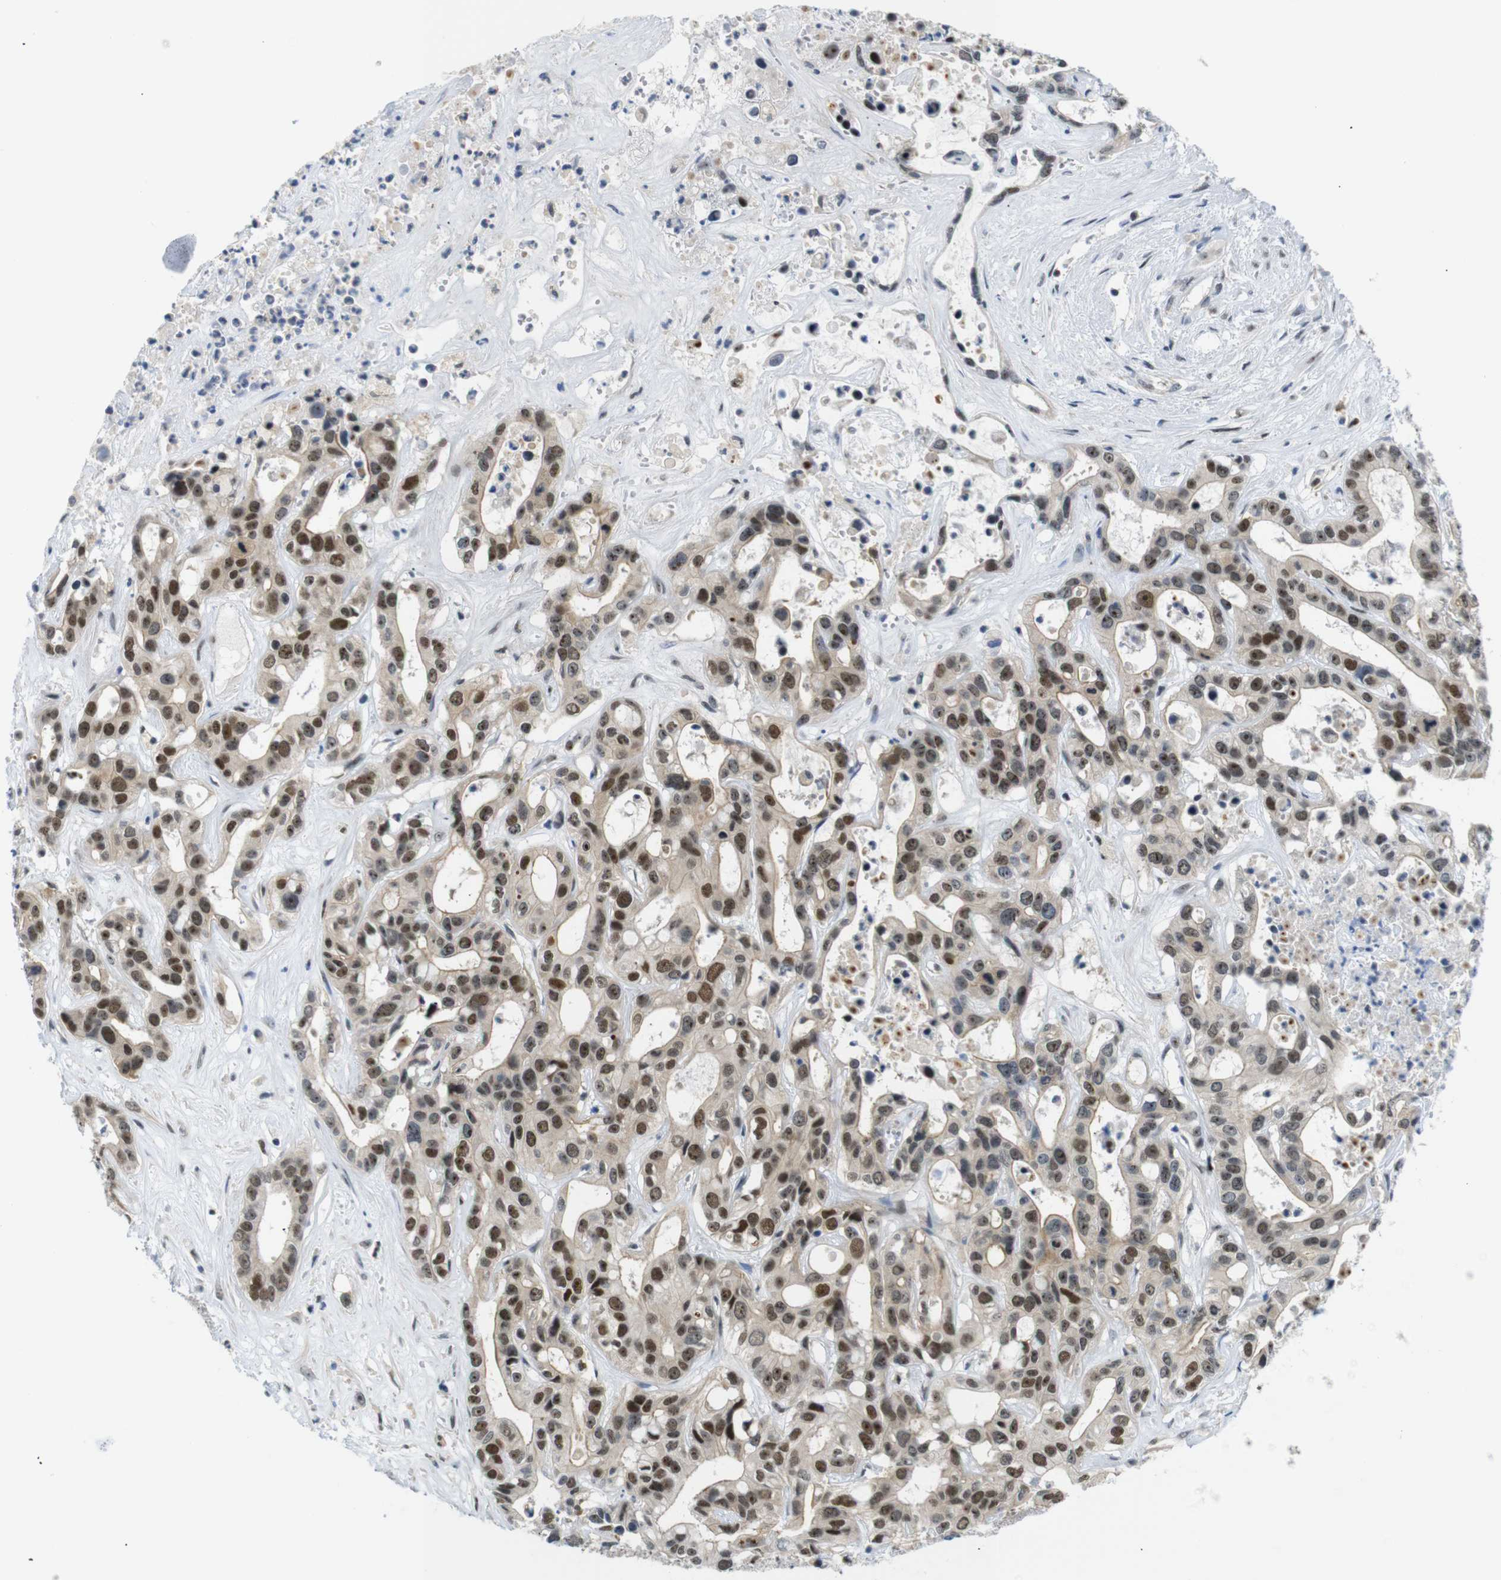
{"staining": {"intensity": "moderate", "quantity": ">75%", "location": "nuclear"}, "tissue": "liver cancer", "cell_type": "Tumor cells", "image_type": "cancer", "snomed": [{"axis": "morphology", "description": "Cholangiocarcinoma"}, {"axis": "topography", "description": "Liver"}], "caption": "Approximately >75% of tumor cells in liver cholangiocarcinoma exhibit moderate nuclear protein staining as visualized by brown immunohistochemical staining.", "gene": "PARN", "patient": {"sex": "female", "age": 65}}